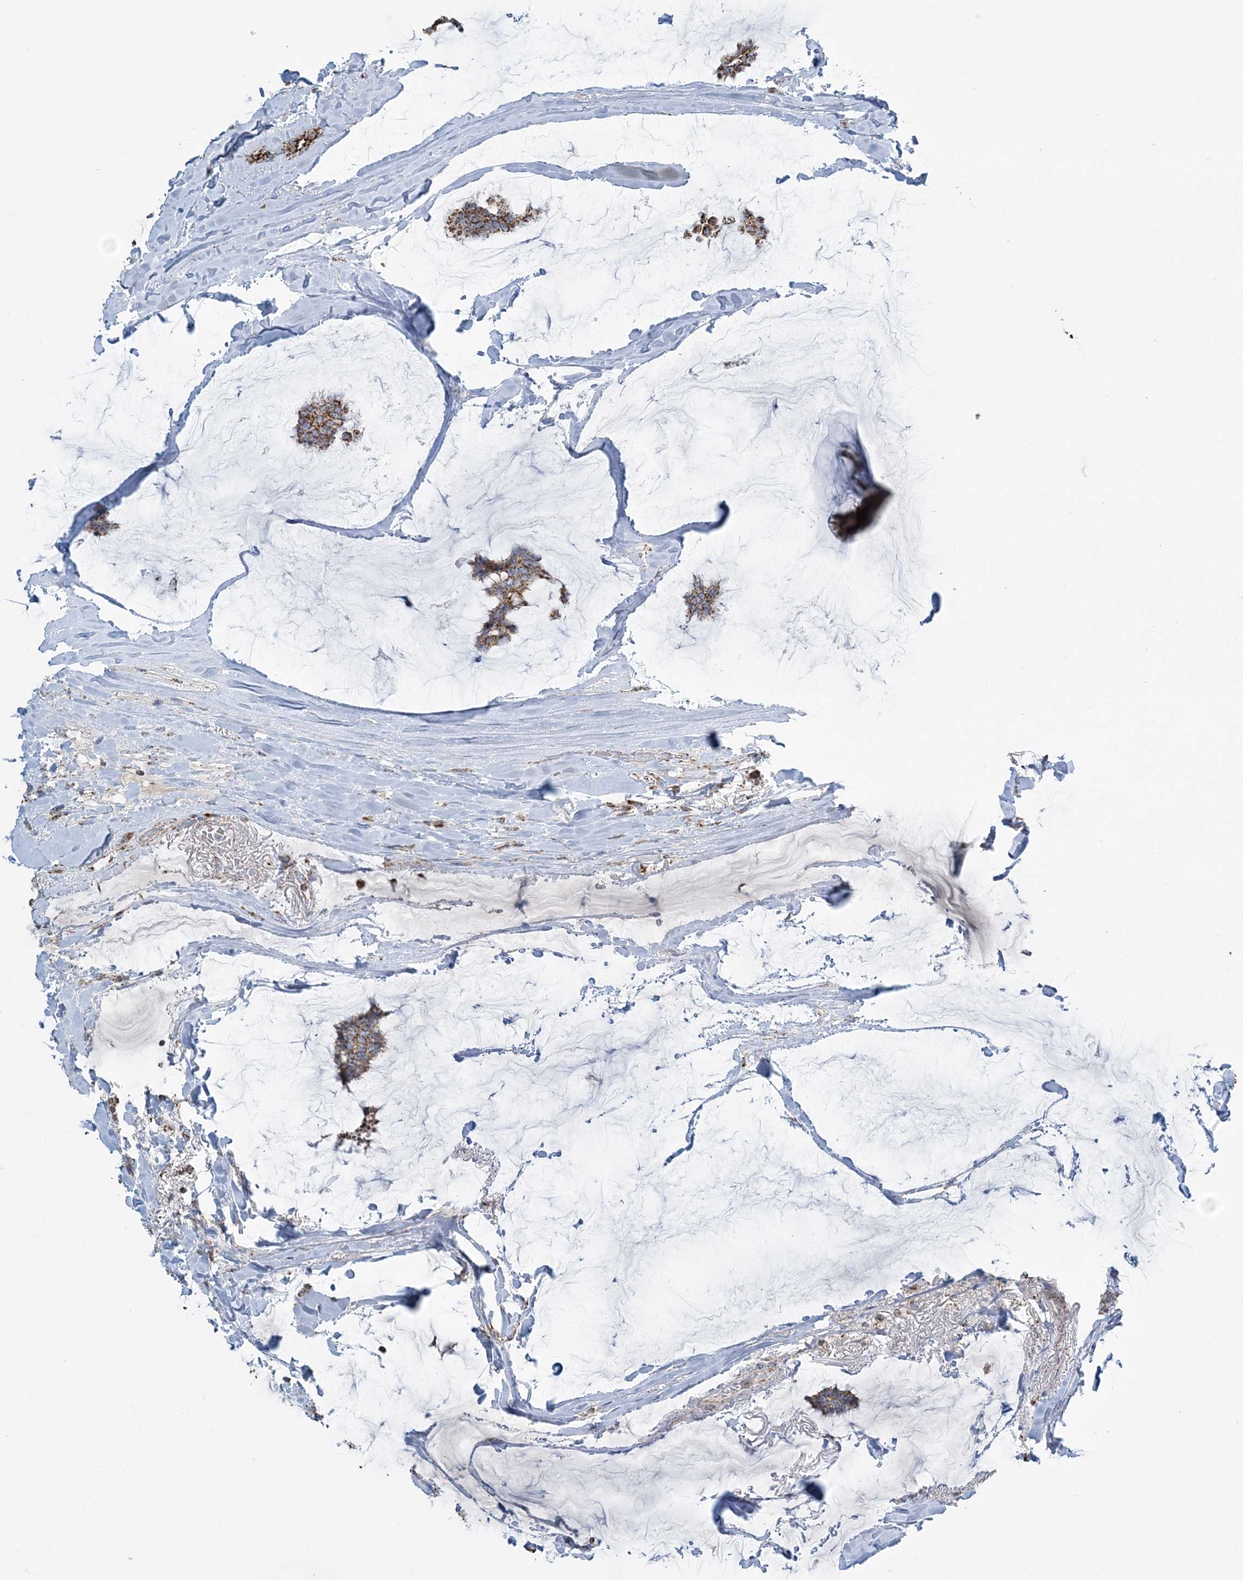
{"staining": {"intensity": "strong", "quantity": ">75%", "location": "cytoplasmic/membranous"}, "tissue": "breast cancer", "cell_type": "Tumor cells", "image_type": "cancer", "snomed": [{"axis": "morphology", "description": "Duct carcinoma"}, {"axis": "topography", "description": "Breast"}], "caption": "Immunohistochemical staining of breast intraductal carcinoma reveals high levels of strong cytoplasmic/membranous protein positivity in approximately >75% of tumor cells.", "gene": "RAB11FIP3", "patient": {"sex": "female", "age": 93}}